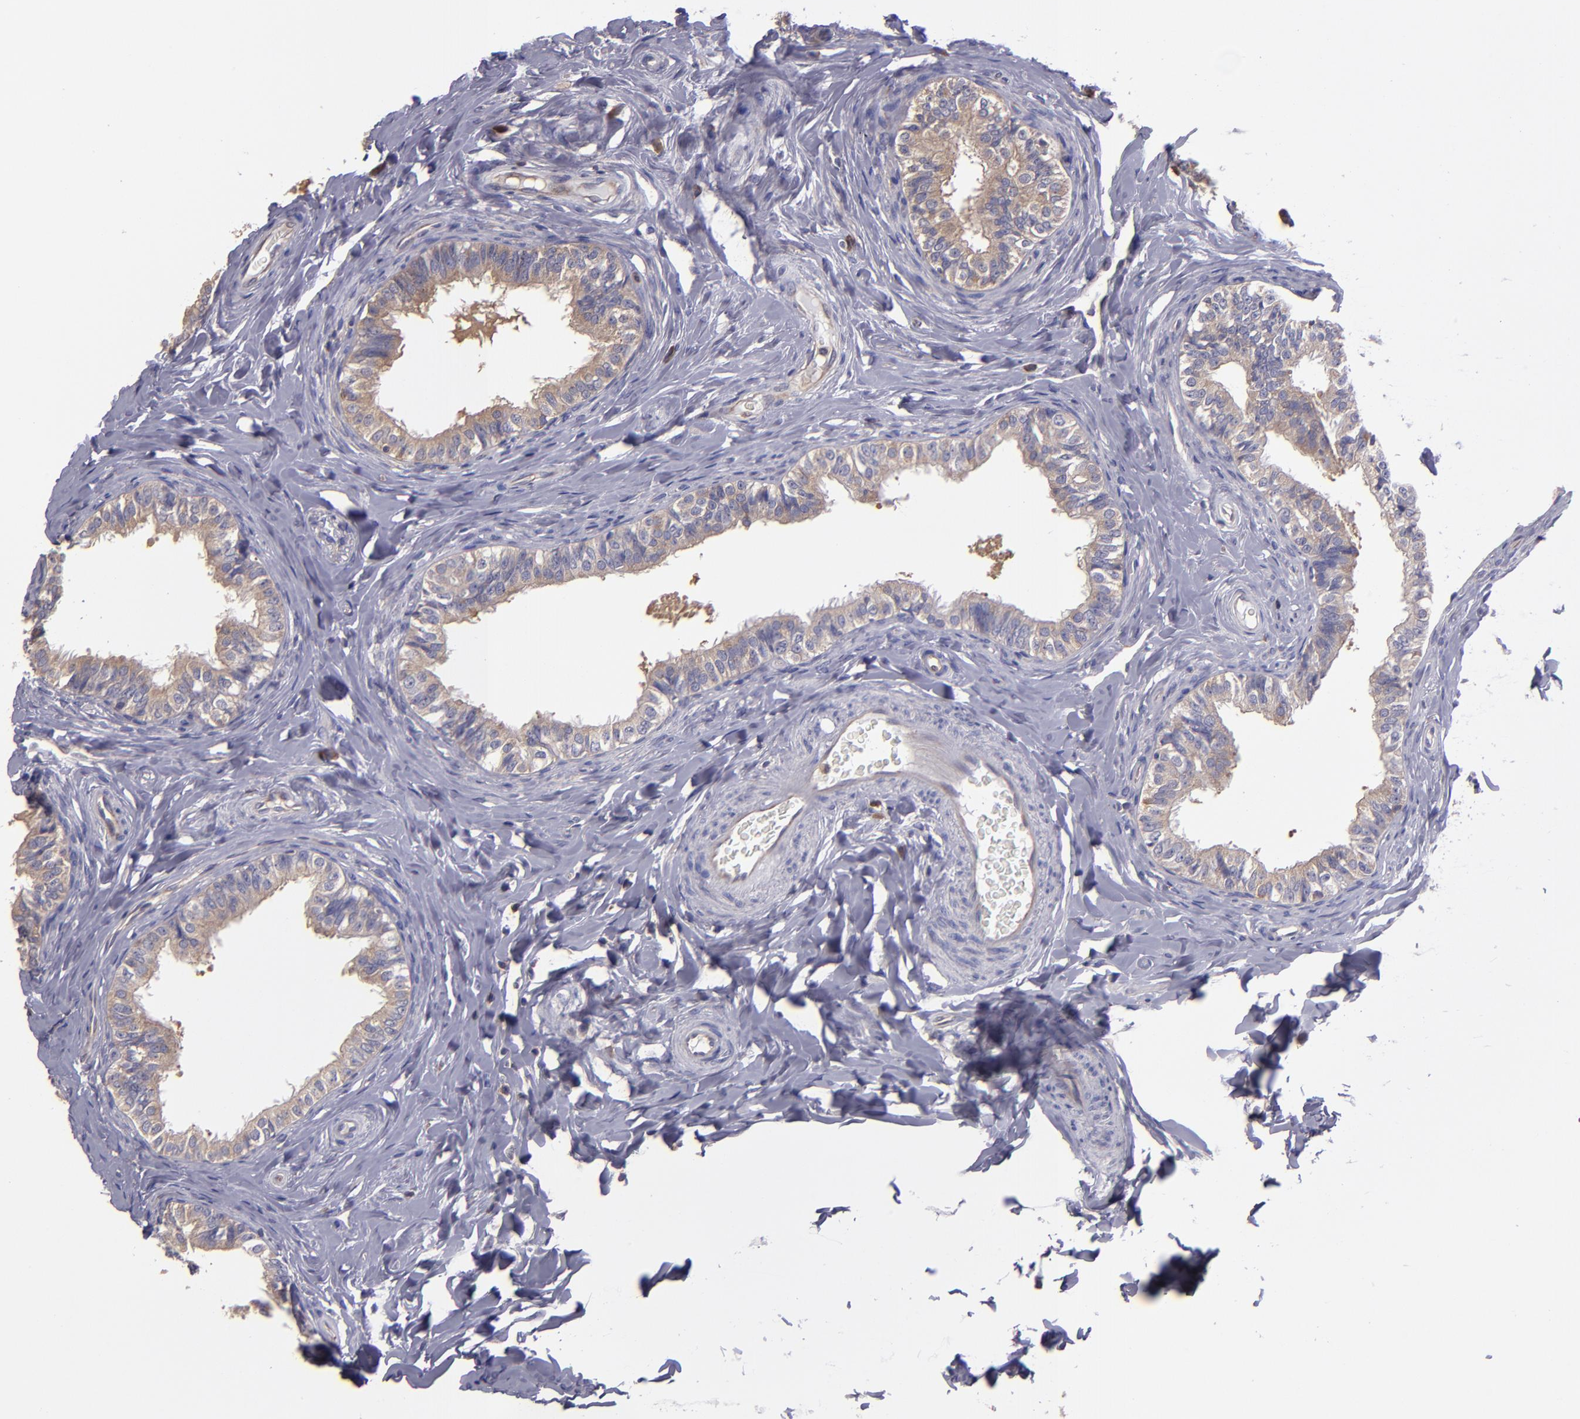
{"staining": {"intensity": "moderate", "quantity": "25%-75%", "location": "cytoplasmic/membranous"}, "tissue": "epididymis", "cell_type": "Glandular cells", "image_type": "normal", "snomed": [{"axis": "morphology", "description": "Normal tissue, NOS"}, {"axis": "topography", "description": "Soft tissue"}, {"axis": "topography", "description": "Epididymis"}], "caption": "Immunohistochemical staining of normal human epididymis exhibits 25%-75% levels of moderate cytoplasmic/membranous protein staining in approximately 25%-75% of glandular cells.", "gene": "CARS1", "patient": {"sex": "male", "age": 26}}